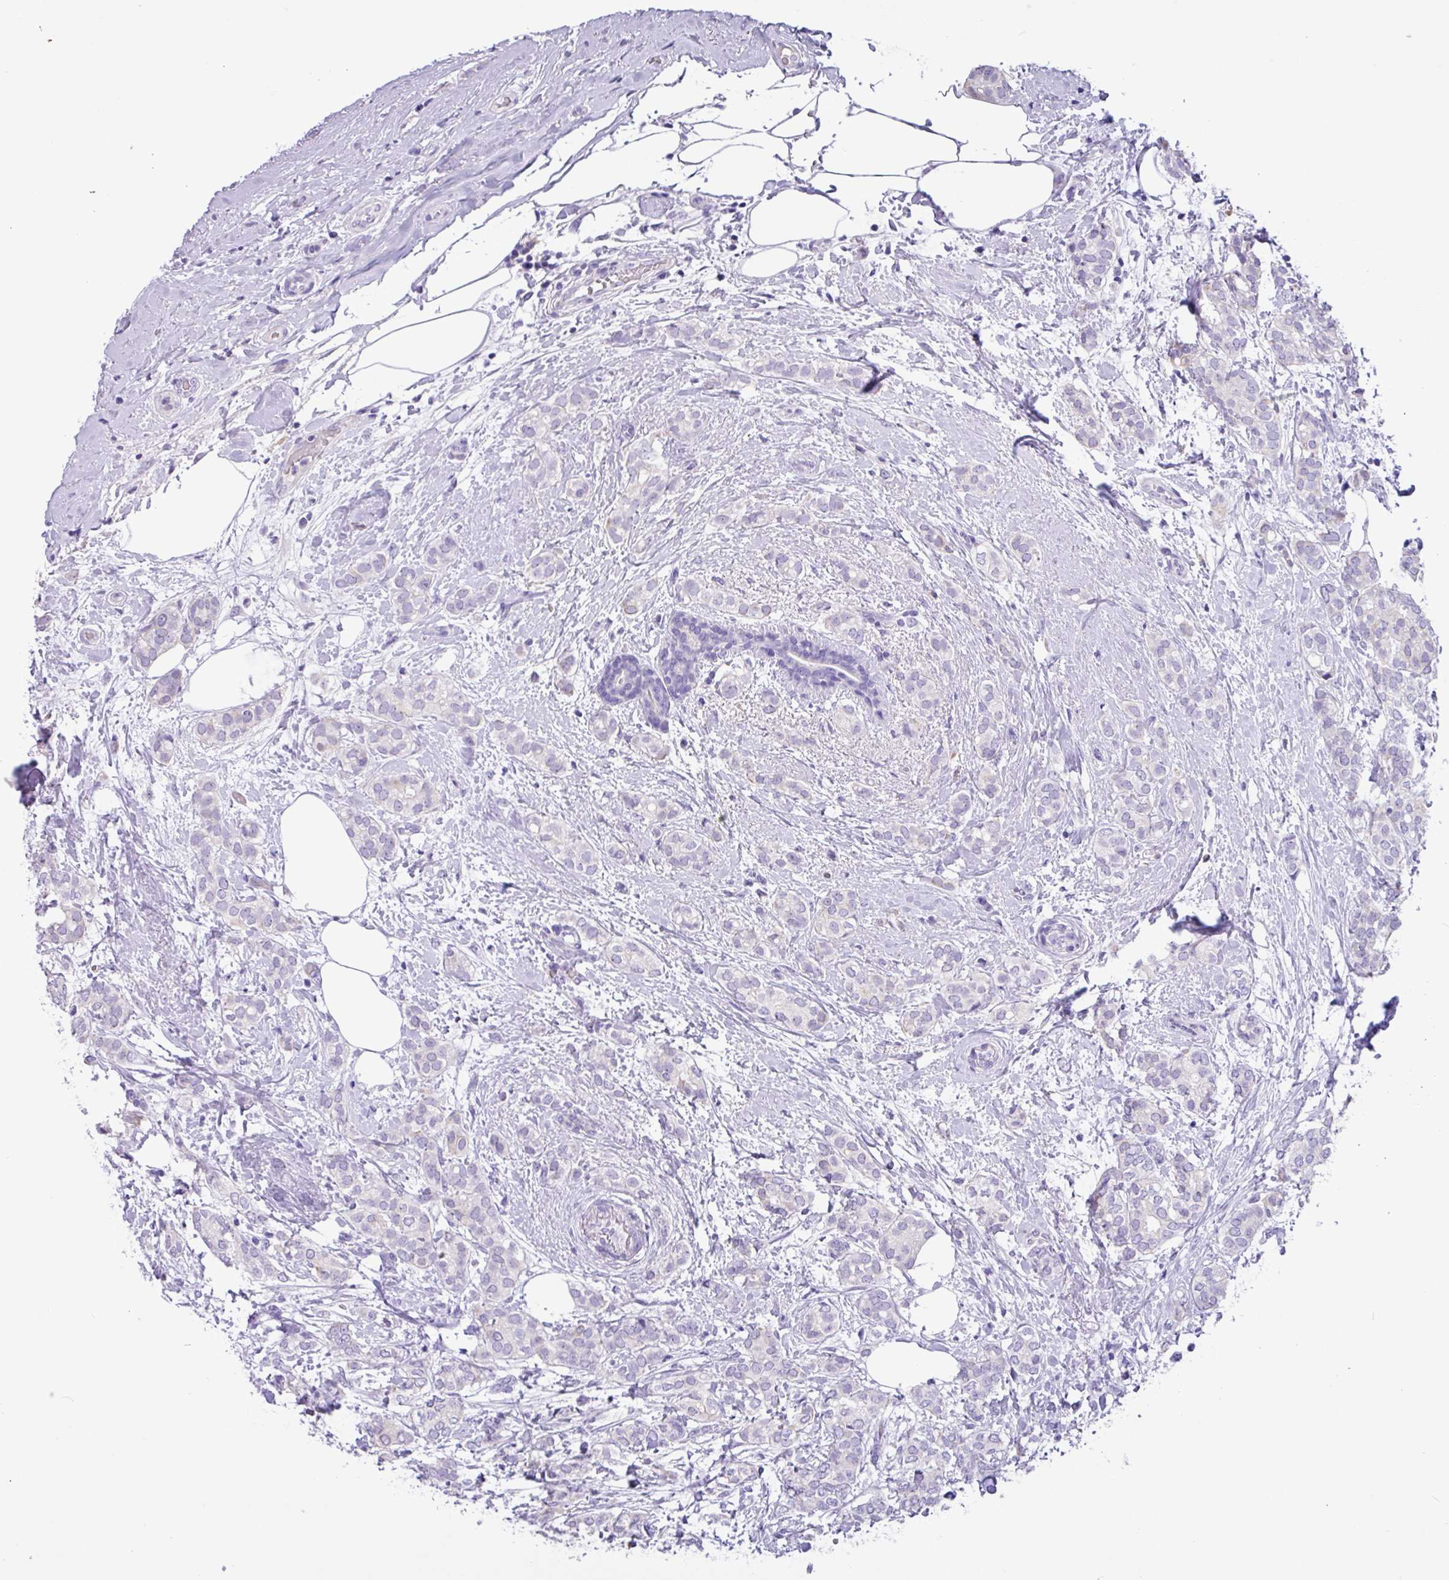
{"staining": {"intensity": "negative", "quantity": "none", "location": "none"}, "tissue": "breast cancer", "cell_type": "Tumor cells", "image_type": "cancer", "snomed": [{"axis": "morphology", "description": "Duct carcinoma"}, {"axis": "topography", "description": "Breast"}], "caption": "Immunohistochemistry (IHC) of breast cancer demonstrates no staining in tumor cells.", "gene": "MRM2", "patient": {"sex": "female", "age": 73}}